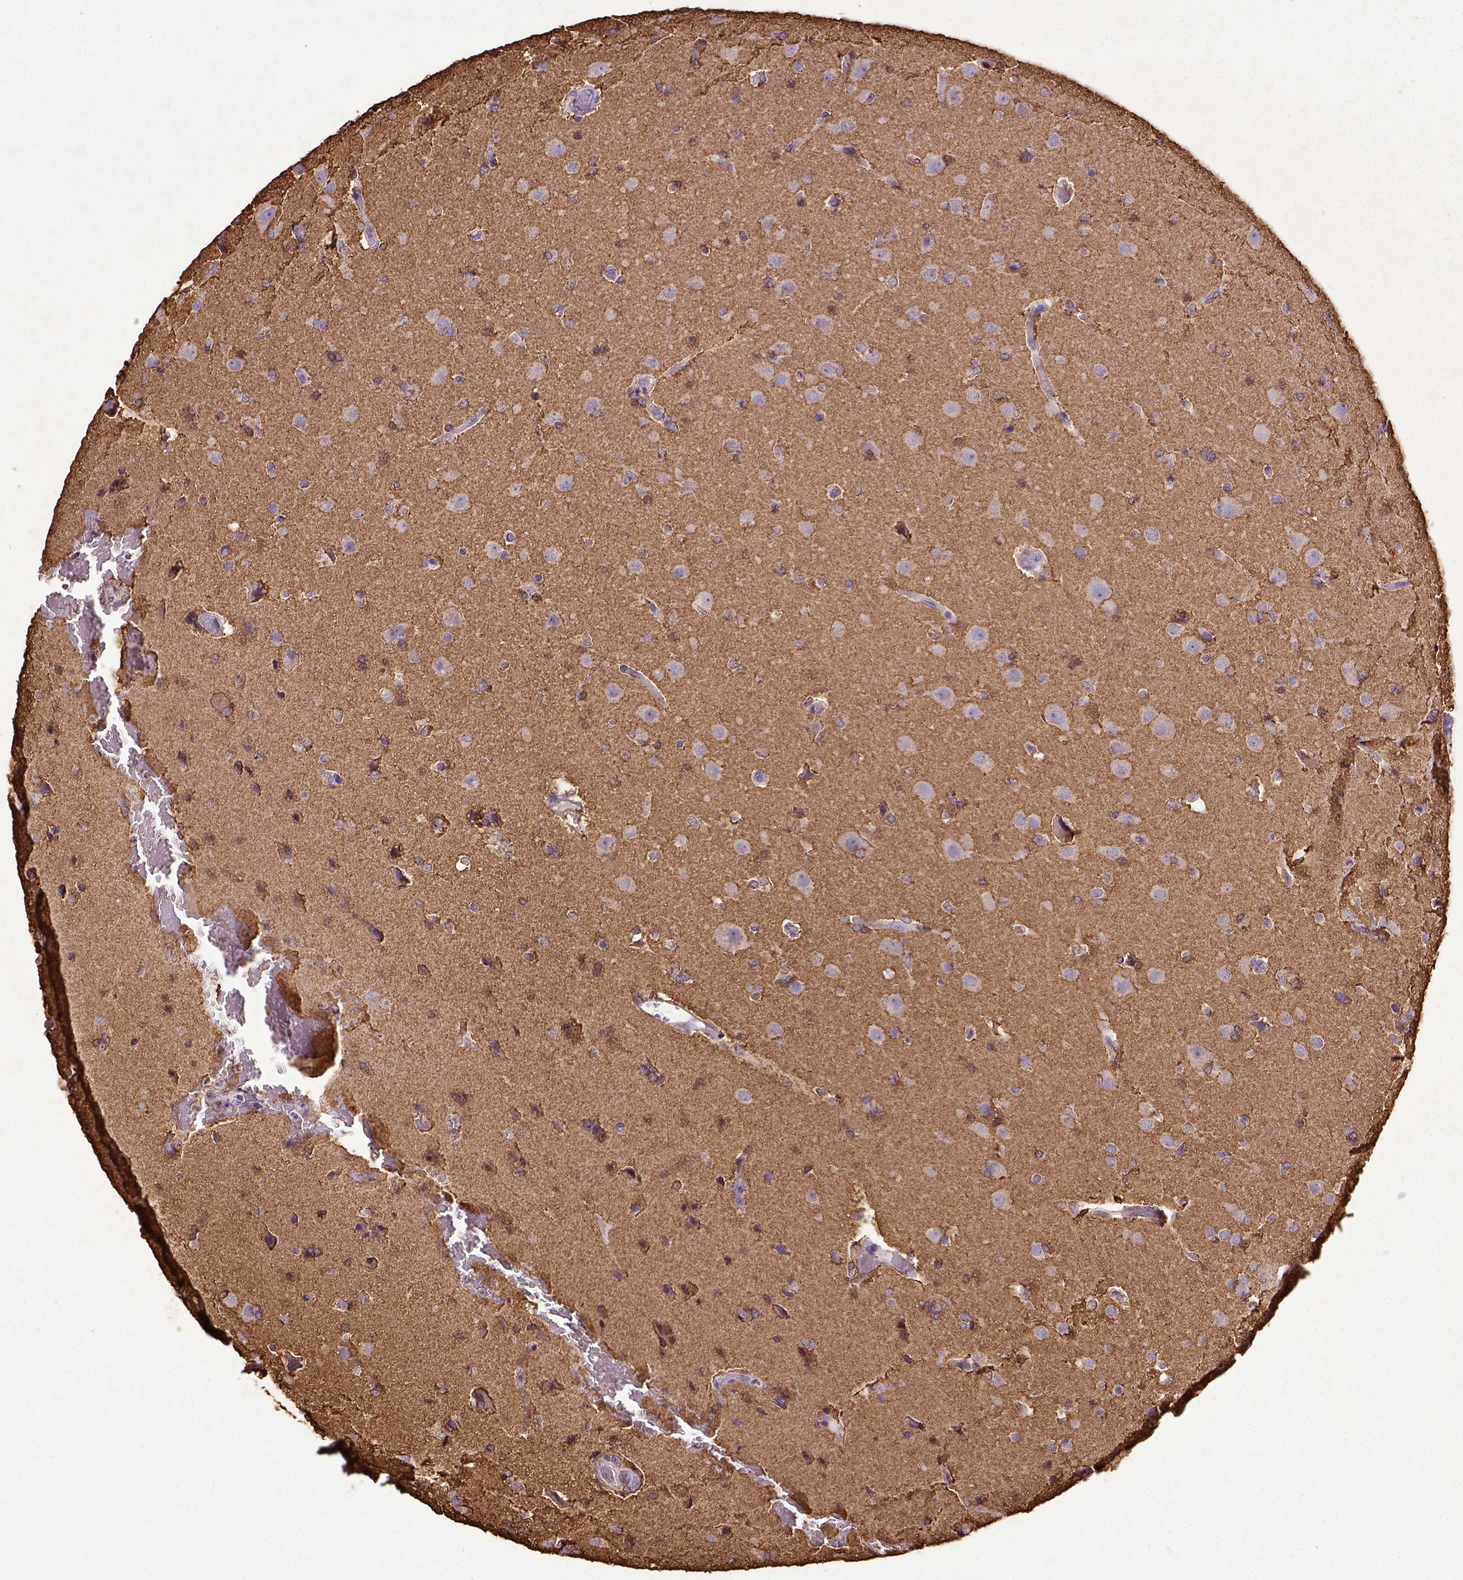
{"staining": {"intensity": "moderate", "quantity": "25%-75%", "location": "cytoplasmic/membranous"}, "tissue": "glioma", "cell_type": "Tumor cells", "image_type": "cancer", "snomed": [{"axis": "morphology", "description": "Glioma, malignant, High grade"}, {"axis": "topography", "description": "Brain"}], "caption": "Protein expression analysis of malignant high-grade glioma displays moderate cytoplasmic/membranous positivity in about 25%-75% of tumor cells.", "gene": "B3GAT1", "patient": {"sex": "male", "age": 68}}